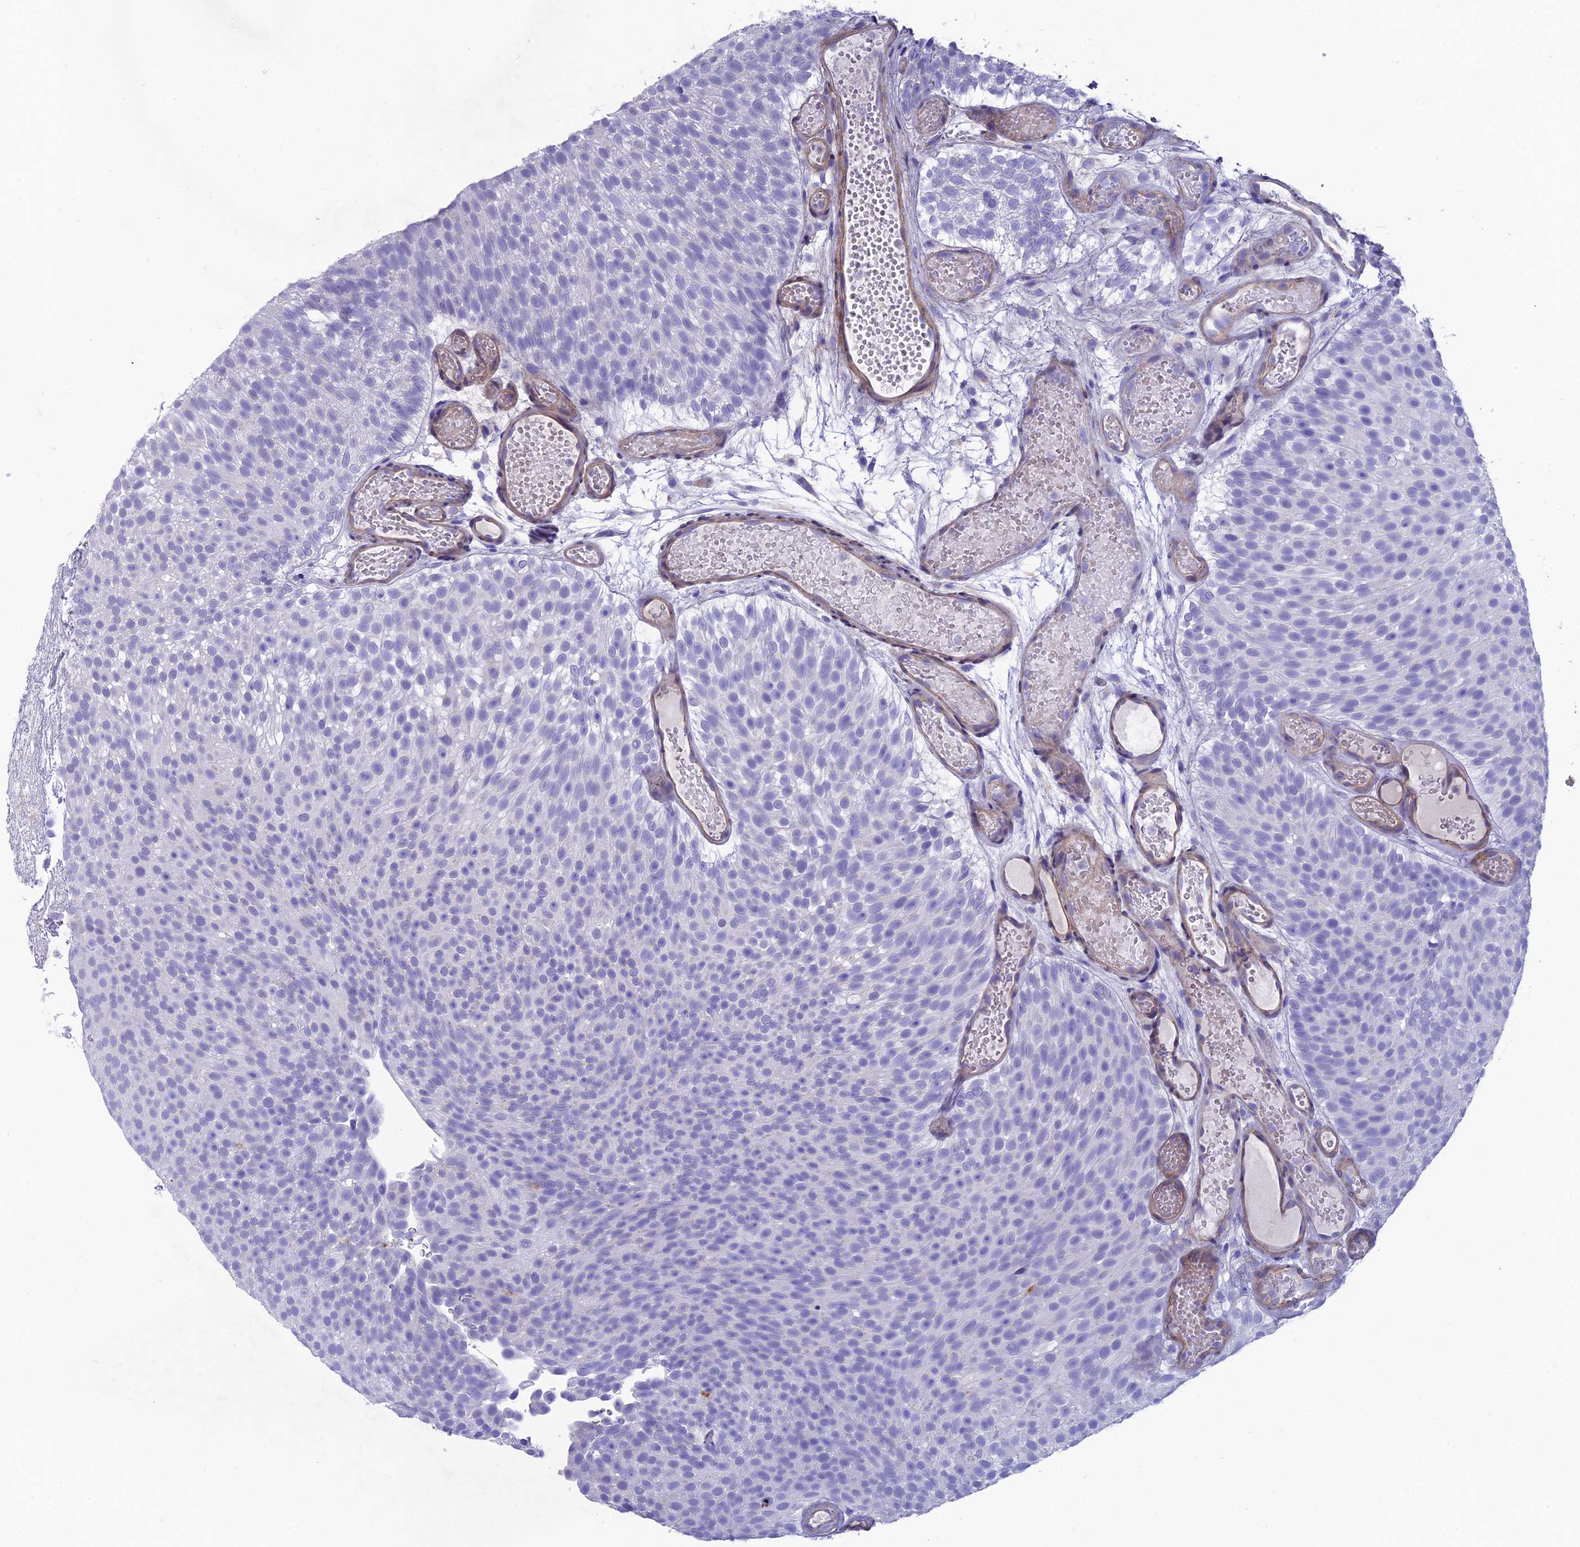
{"staining": {"intensity": "negative", "quantity": "none", "location": "none"}, "tissue": "urothelial cancer", "cell_type": "Tumor cells", "image_type": "cancer", "snomed": [{"axis": "morphology", "description": "Urothelial carcinoma, Low grade"}, {"axis": "topography", "description": "Urinary bladder"}], "caption": "Protein analysis of urothelial carcinoma (low-grade) displays no significant expression in tumor cells. (Brightfield microscopy of DAB immunohistochemistry at high magnification).", "gene": "TNS1", "patient": {"sex": "male", "age": 78}}